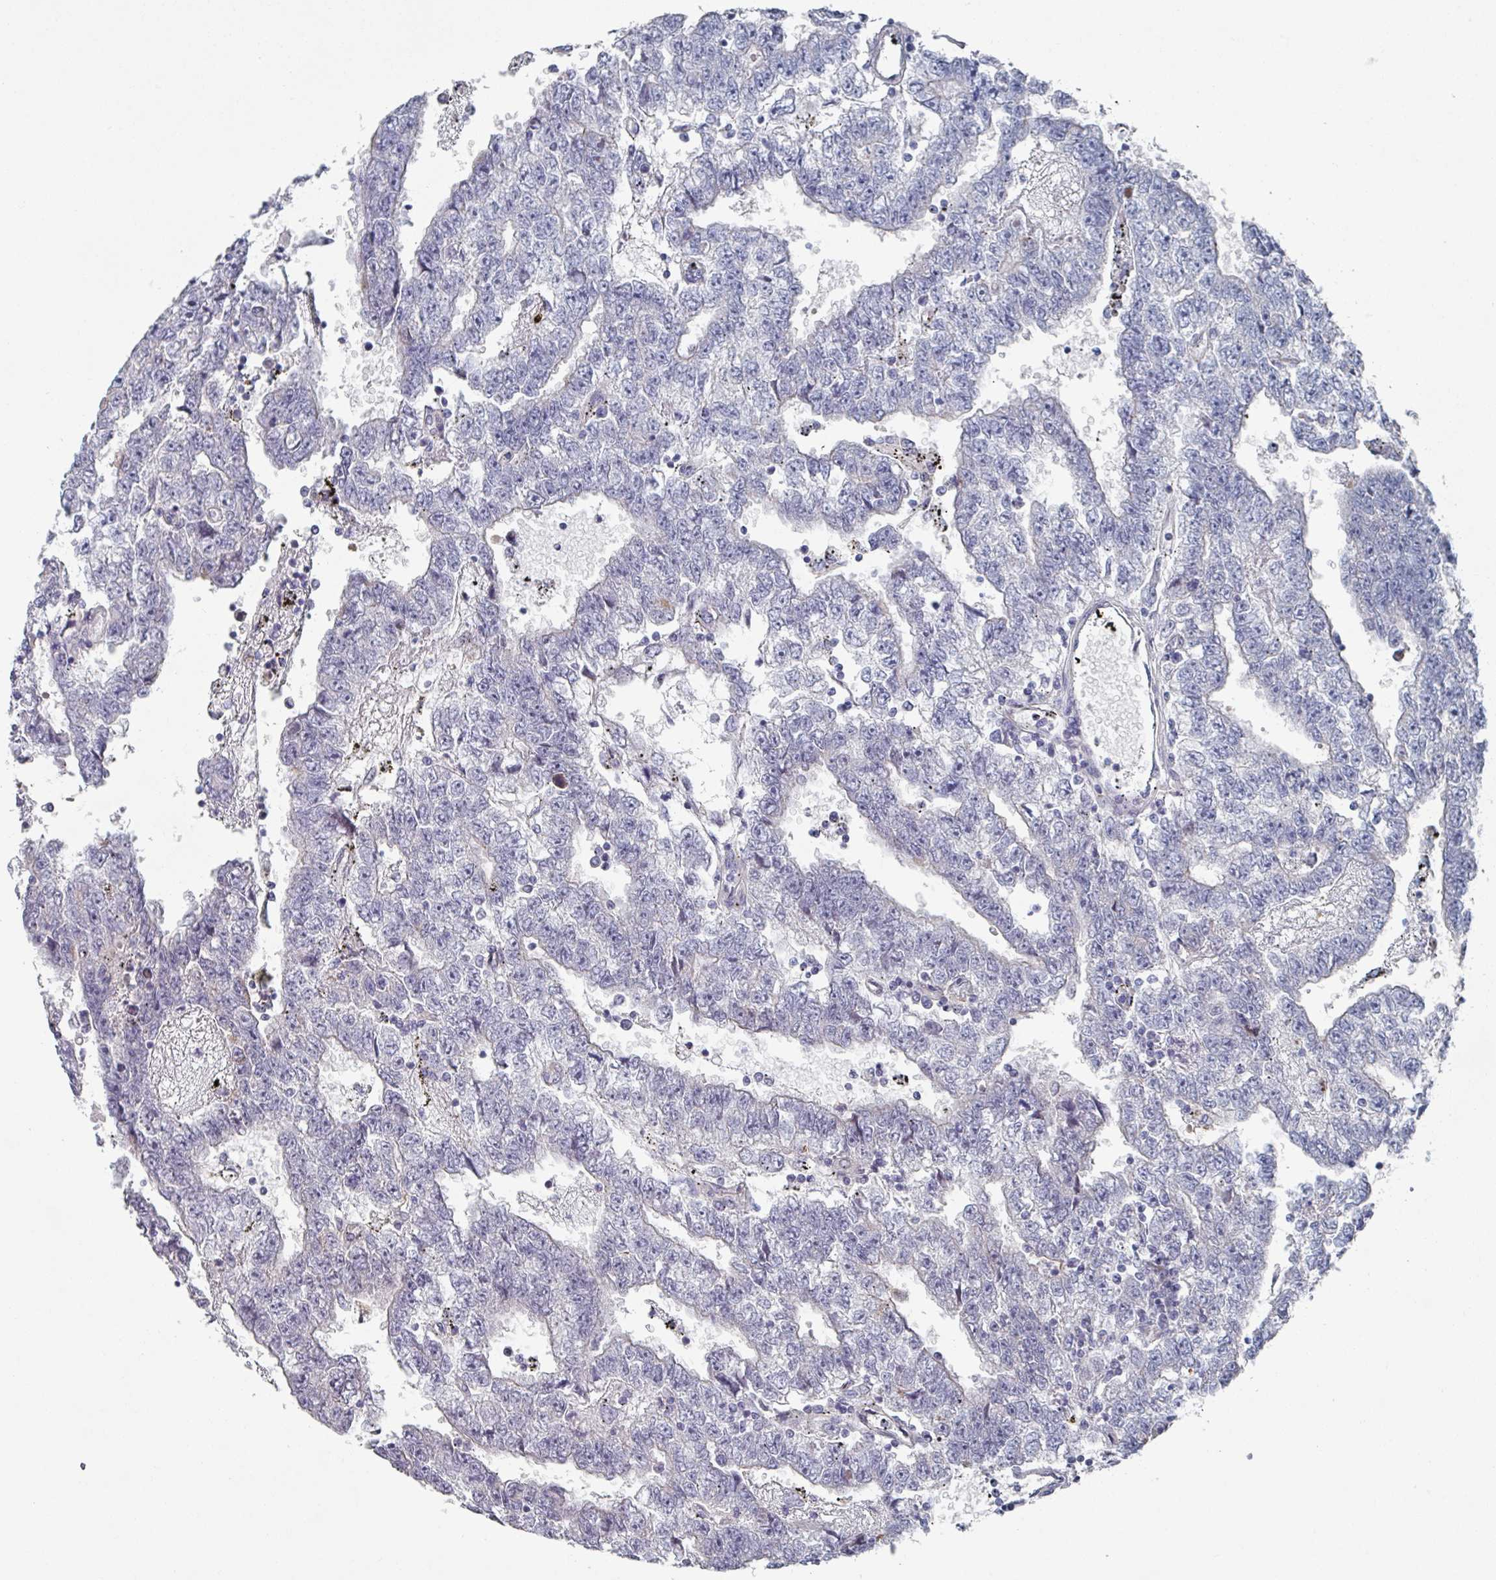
{"staining": {"intensity": "negative", "quantity": "none", "location": "none"}, "tissue": "testis cancer", "cell_type": "Tumor cells", "image_type": "cancer", "snomed": [{"axis": "morphology", "description": "Carcinoma, Embryonal, NOS"}, {"axis": "topography", "description": "Testis"}], "caption": "Tumor cells show no significant protein staining in embryonal carcinoma (testis). (DAB (3,3'-diaminobenzidine) IHC with hematoxylin counter stain).", "gene": "EFL1", "patient": {"sex": "male", "age": 25}}